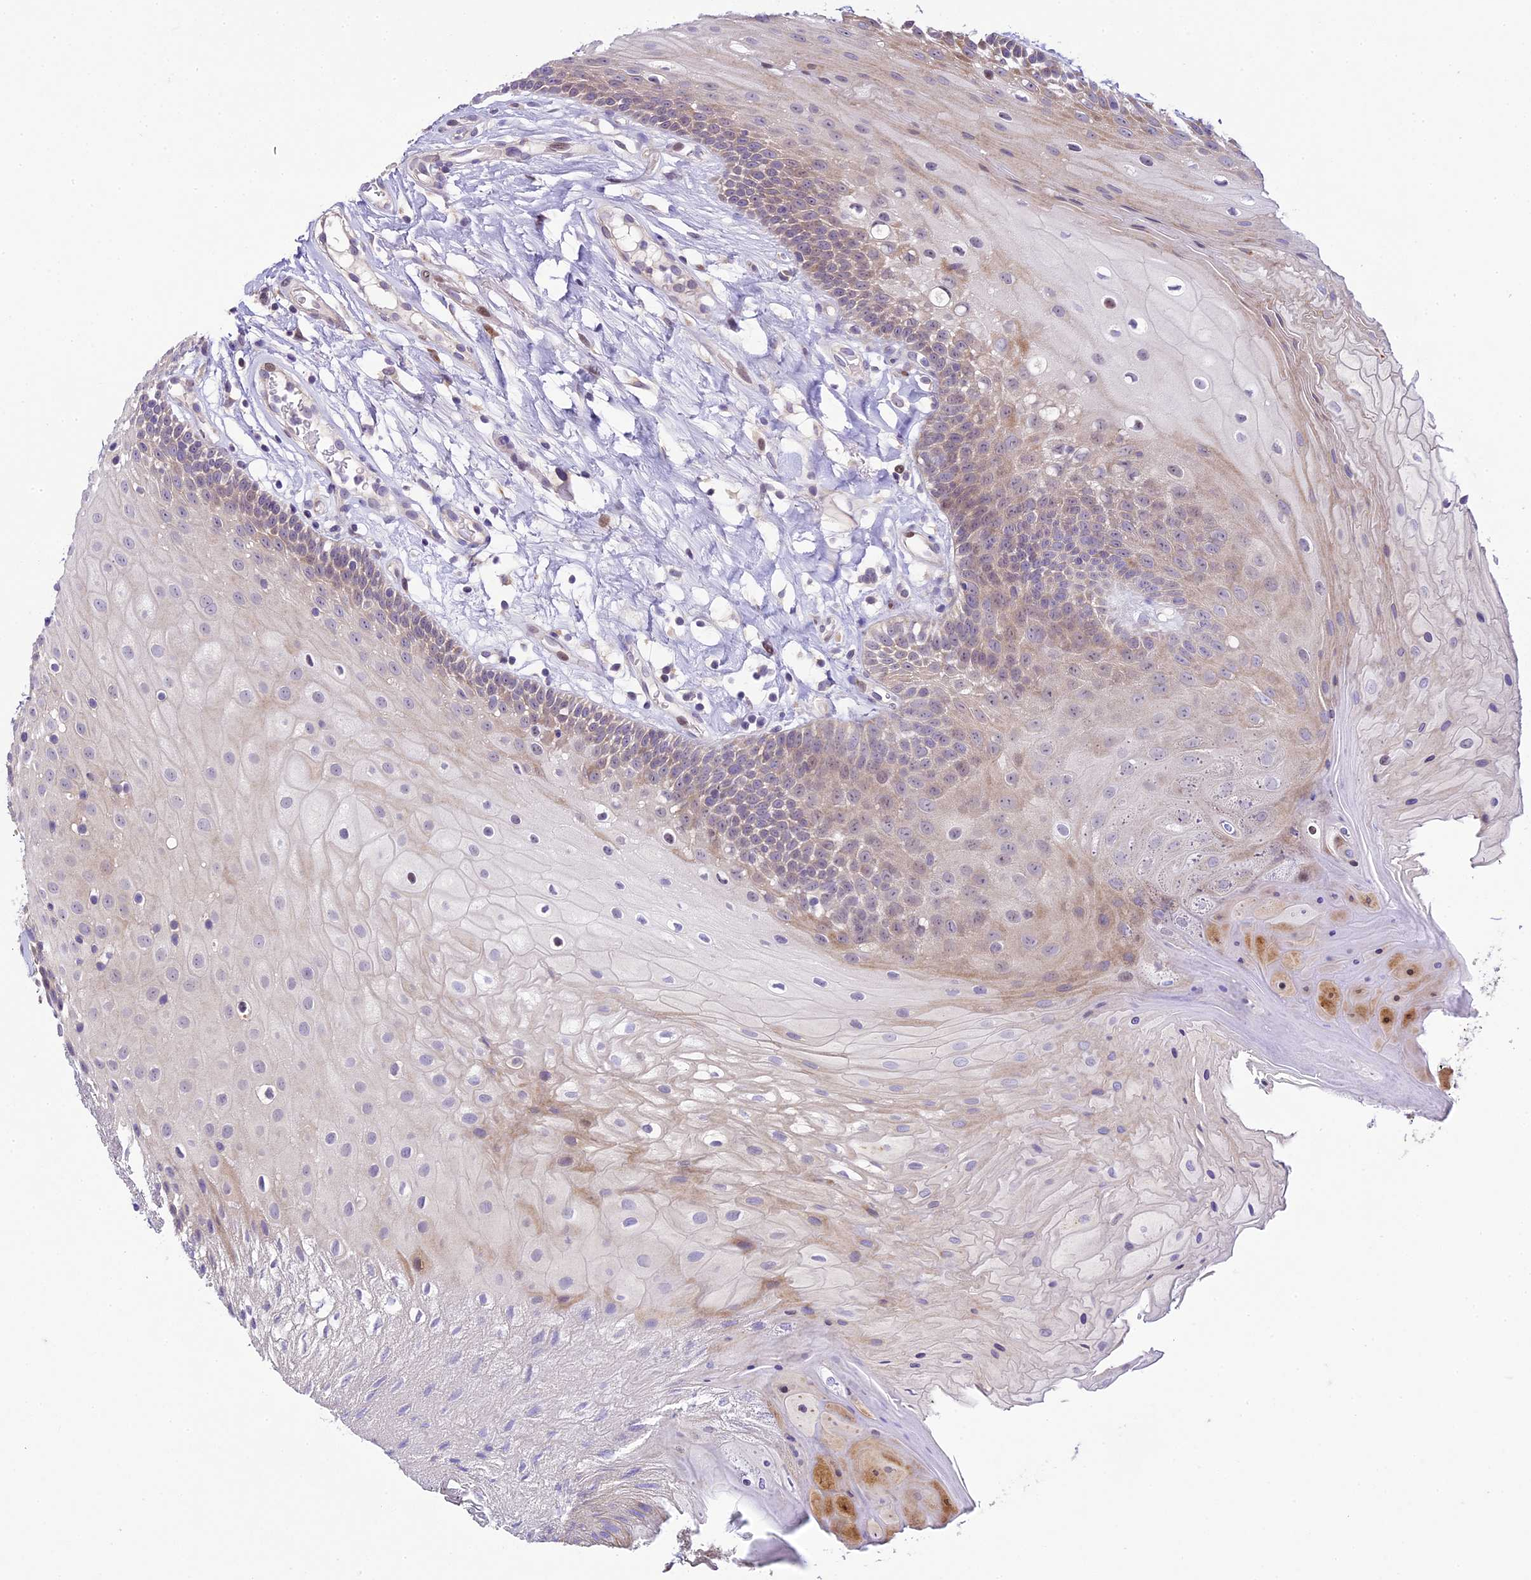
{"staining": {"intensity": "moderate", "quantity": "25%-75%", "location": "cytoplasmic/membranous"}, "tissue": "oral mucosa", "cell_type": "Squamous epithelial cells", "image_type": "normal", "snomed": [{"axis": "morphology", "description": "Normal tissue, NOS"}, {"axis": "topography", "description": "Oral tissue"}], "caption": "High-magnification brightfield microscopy of unremarkable oral mucosa stained with DAB (3,3'-diaminobenzidine) (brown) and counterstained with hematoxylin (blue). squamous epithelial cells exhibit moderate cytoplasmic/membranous positivity is seen in about25%-75% of cells.", "gene": "SPIRE1", "patient": {"sex": "female", "age": 80}}